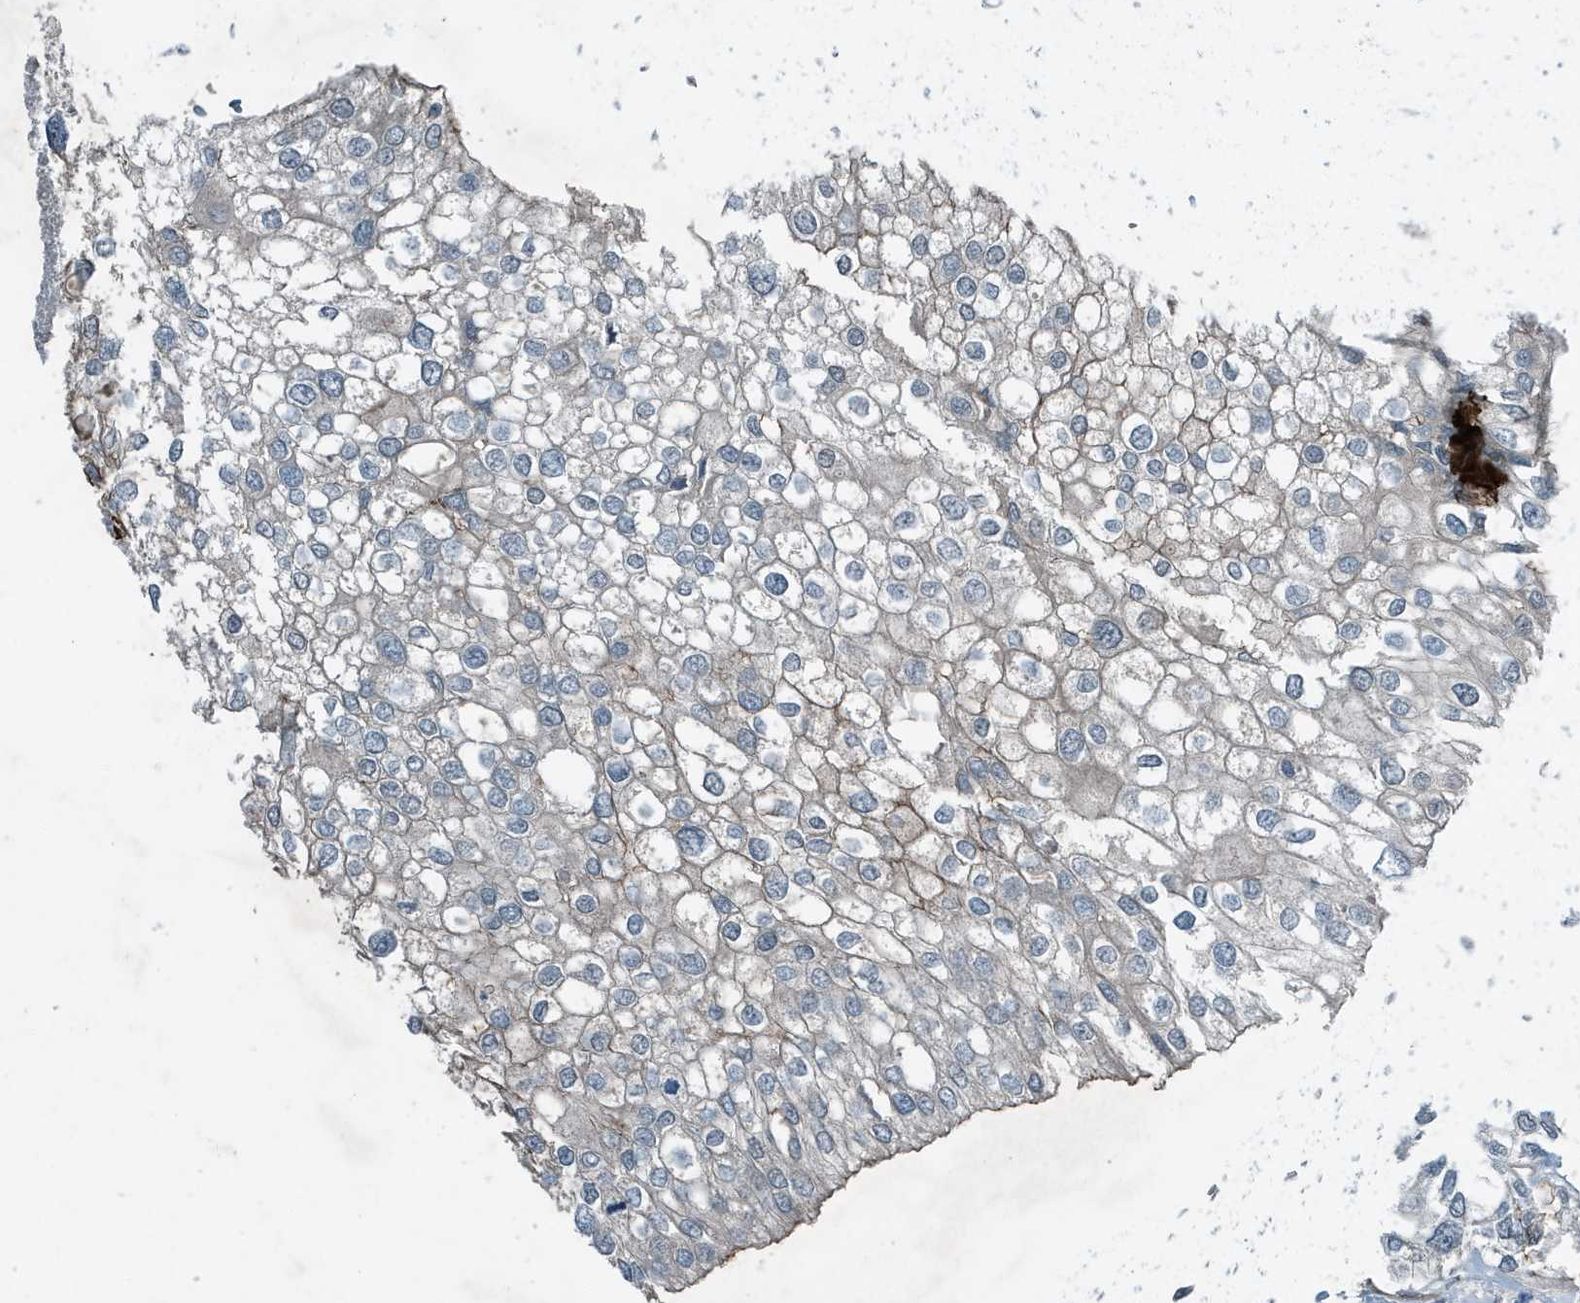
{"staining": {"intensity": "negative", "quantity": "none", "location": "none"}, "tissue": "urothelial cancer", "cell_type": "Tumor cells", "image_type": "cancer", "snomed": [{"axis": "morphology", "description": "Urothelial carcinoma, High grade"}, {"axis": "topography", "description": "Urinary bladder"}], "caption": "Immunohistochemistry (IHC) micrograph of neoplastic tissue: human urothelial cancer stained with DAB reveals no significant protein positivity in tumor cells.", "gene": "DAPP1", "patient": {"sex": "male", "age": 64}}